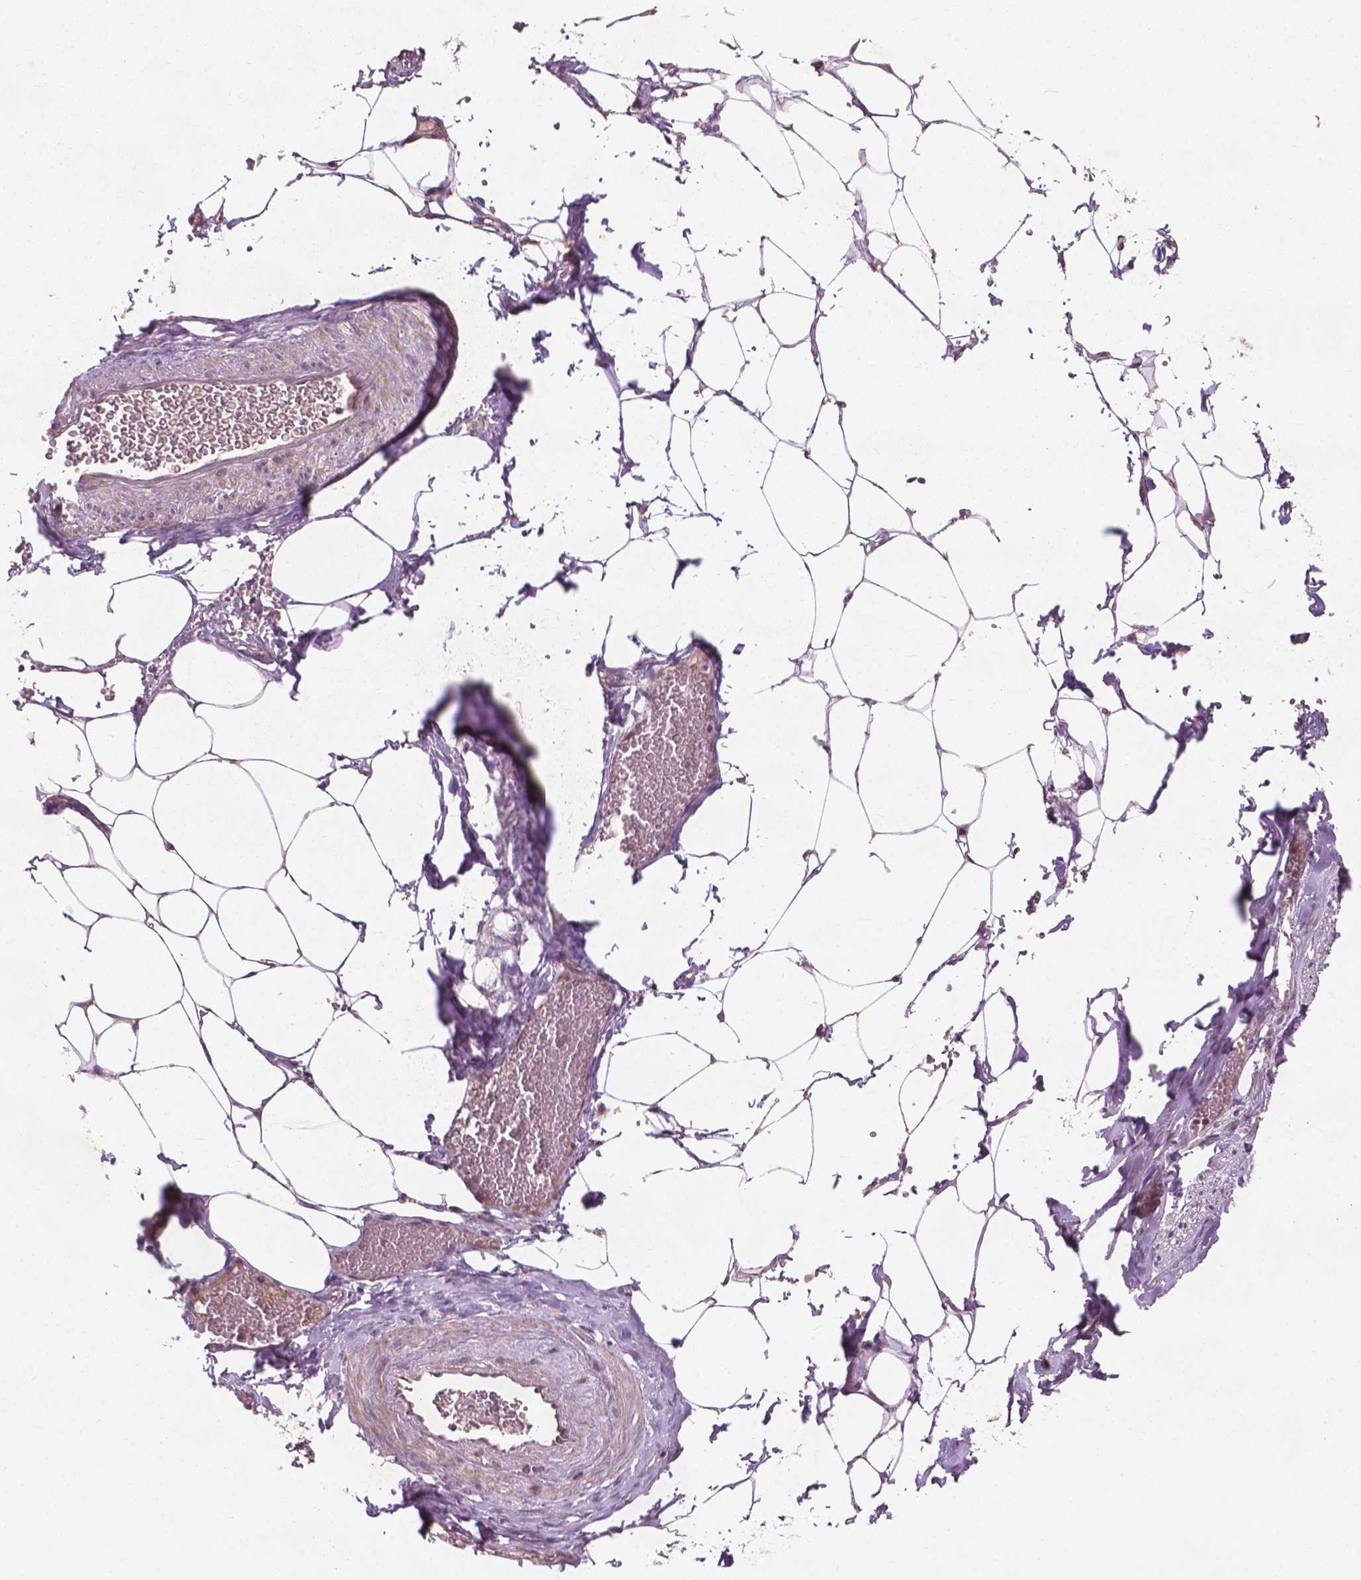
{"staining": {"intensity": "moderate", "quantity": ">75%", "location": "cytoplasmic/membranous"}, "tissue": "adipose tissue", "cell_type": "Adipocytes", "image_type": "normal", "snomed": [{"axis": "morphology", "description": "Normal tissue, NOS"}, {"axis": "topography", "description": "Prostate"}, {"axis": "topography", "description": "Peripheral nerve tissue"}], "caption": "This is an image of immunohistochemistry staining of unremarkable adipose tissue, which shows moderate staining in the cytoplasmic/membranous of adipocytes.", "gene": "B3GALNT2", "patient": {"sex": "male", "age": 55}}